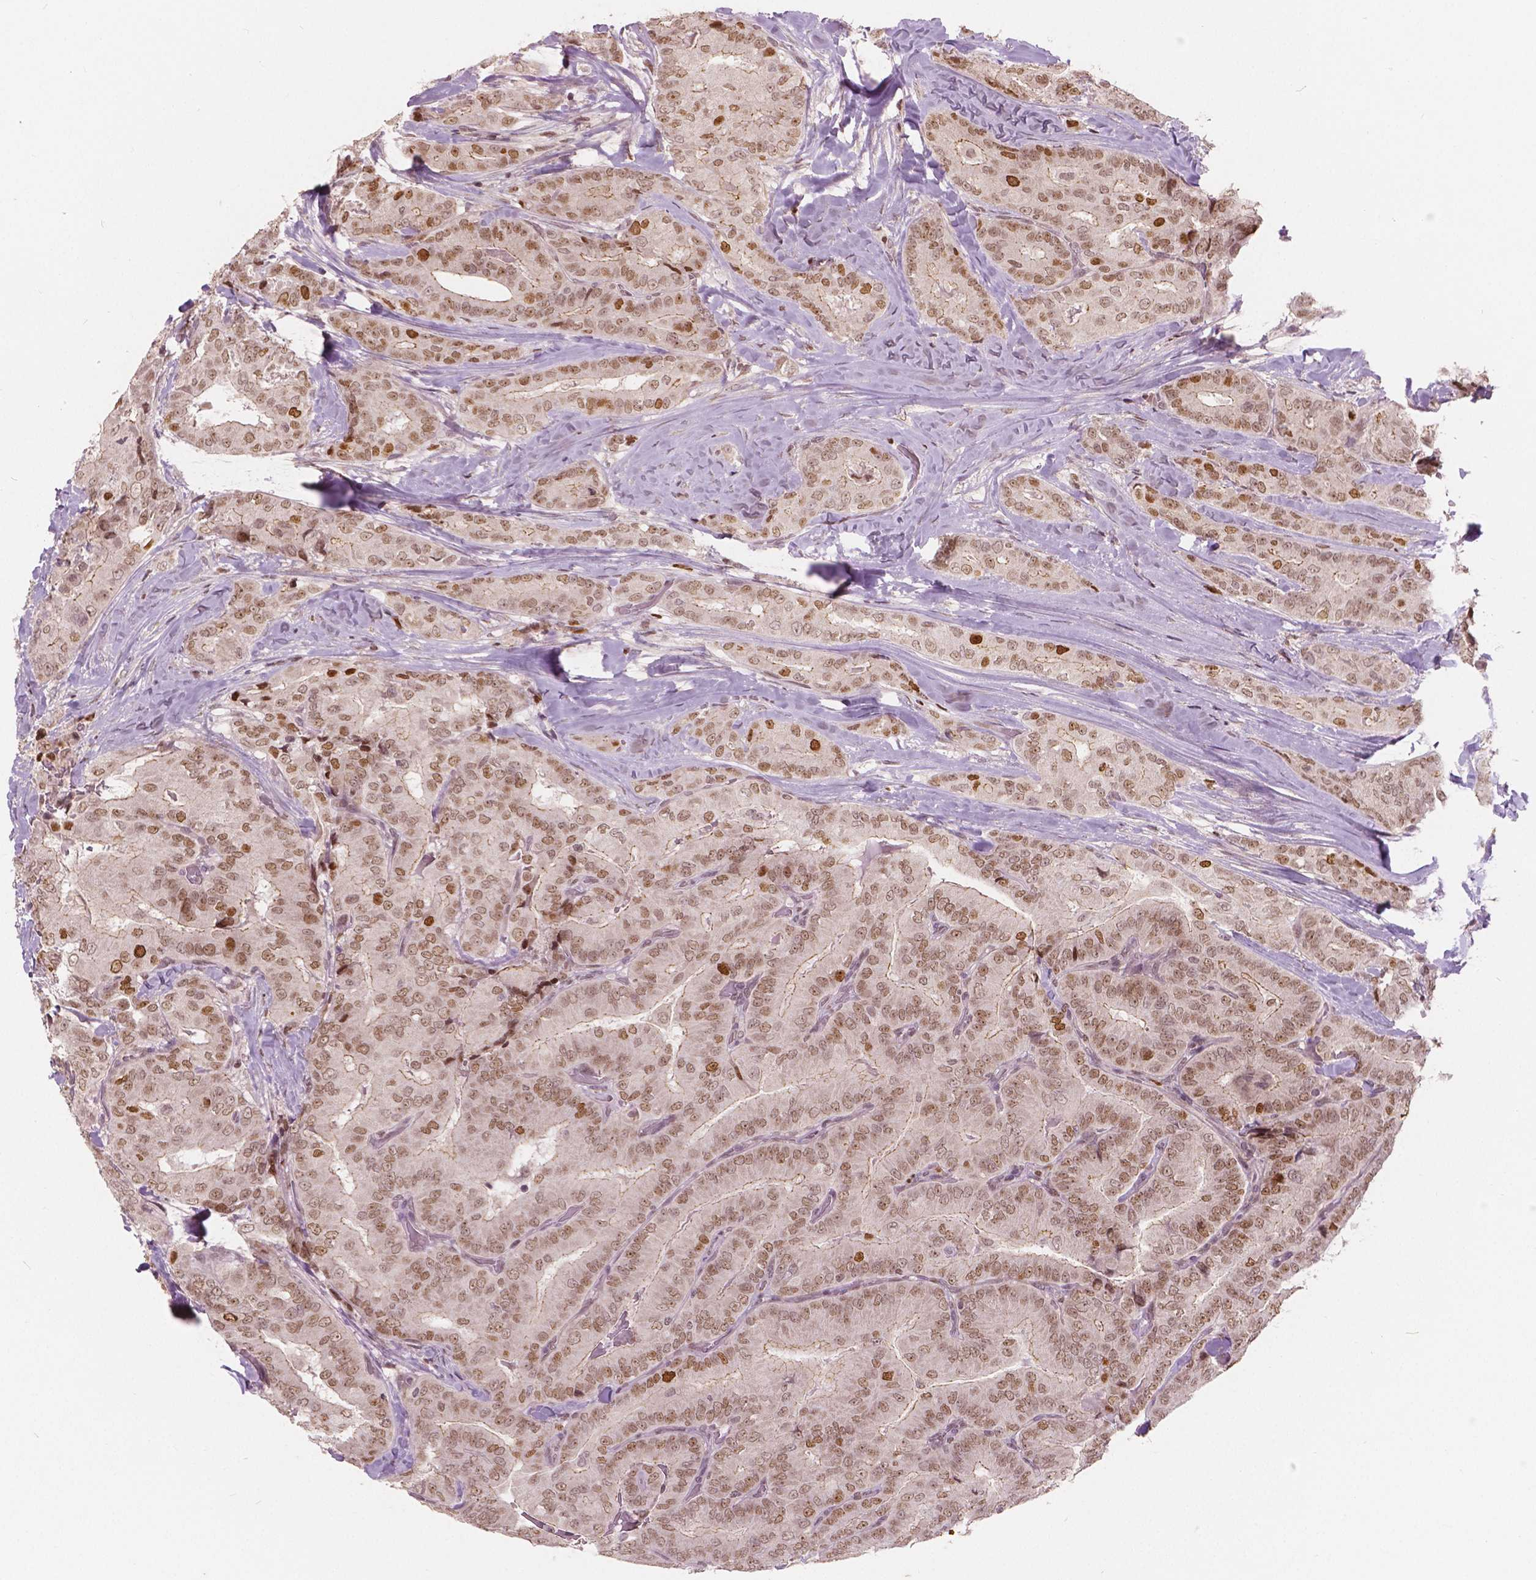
{"staining": {"intensity": "moderate", "quantity": ">75%", "location": "cytoplasmic/membranous,nuclear"}, "tissue": "thyroid cancer", "cell_type": "Tumor cells", "image_type": "cancer", "snomed": [{"axis": "morphology", "description": "Papillary adenocarcinoma, NOS"}, {"axis": "topography", "description": "Thyroid gland"}], "caption": "Immunohistochemical staining of papillary adenocarcinoma (thyroid) shows medium levels of moderate cytoplasmic/membranous and nuclear protein staining in approximately >75% of tumor cells.", "gene": "NSD2", "patient": {"sex": "male", "age": 61}}